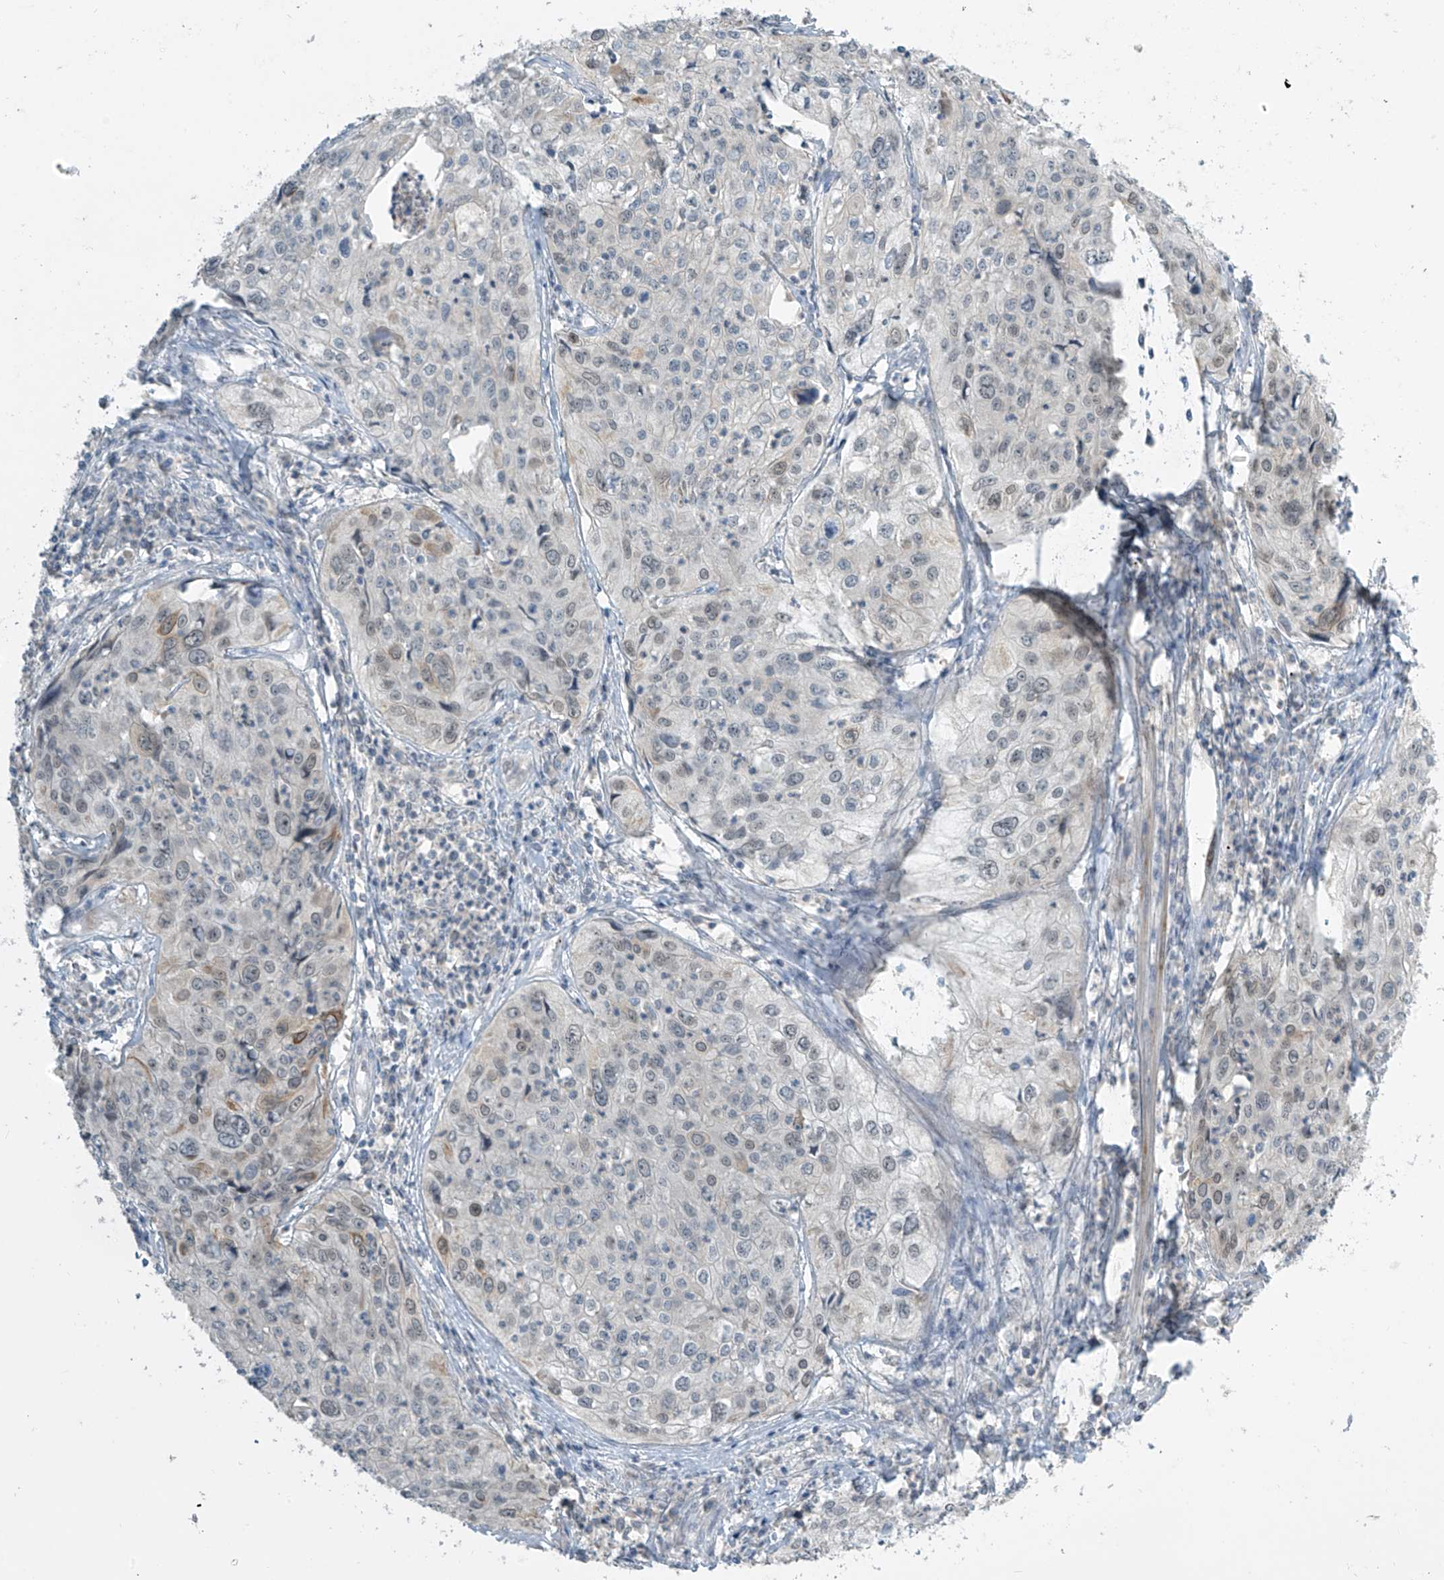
{"staining": {"intensity": "weak", "quantity": "<25%", "location": "cytoplasmic/membranous"}, "tissue": "cervical cancer", "cell_type": "Tumor cells", "image_type": "cancer", "snomed": [{"axis": "morphology", "description": "Squamous cell carcinoma, NOS"}, {"axis": "topography", "description": "Cervix"}], "caption": "Immunohistochemical staining of cervical squamous cell carcinoma demonstrates no significant positivity in tumor cells.", "gene": "METAP1D", "patient": {"sex": "female", "age": 31}}